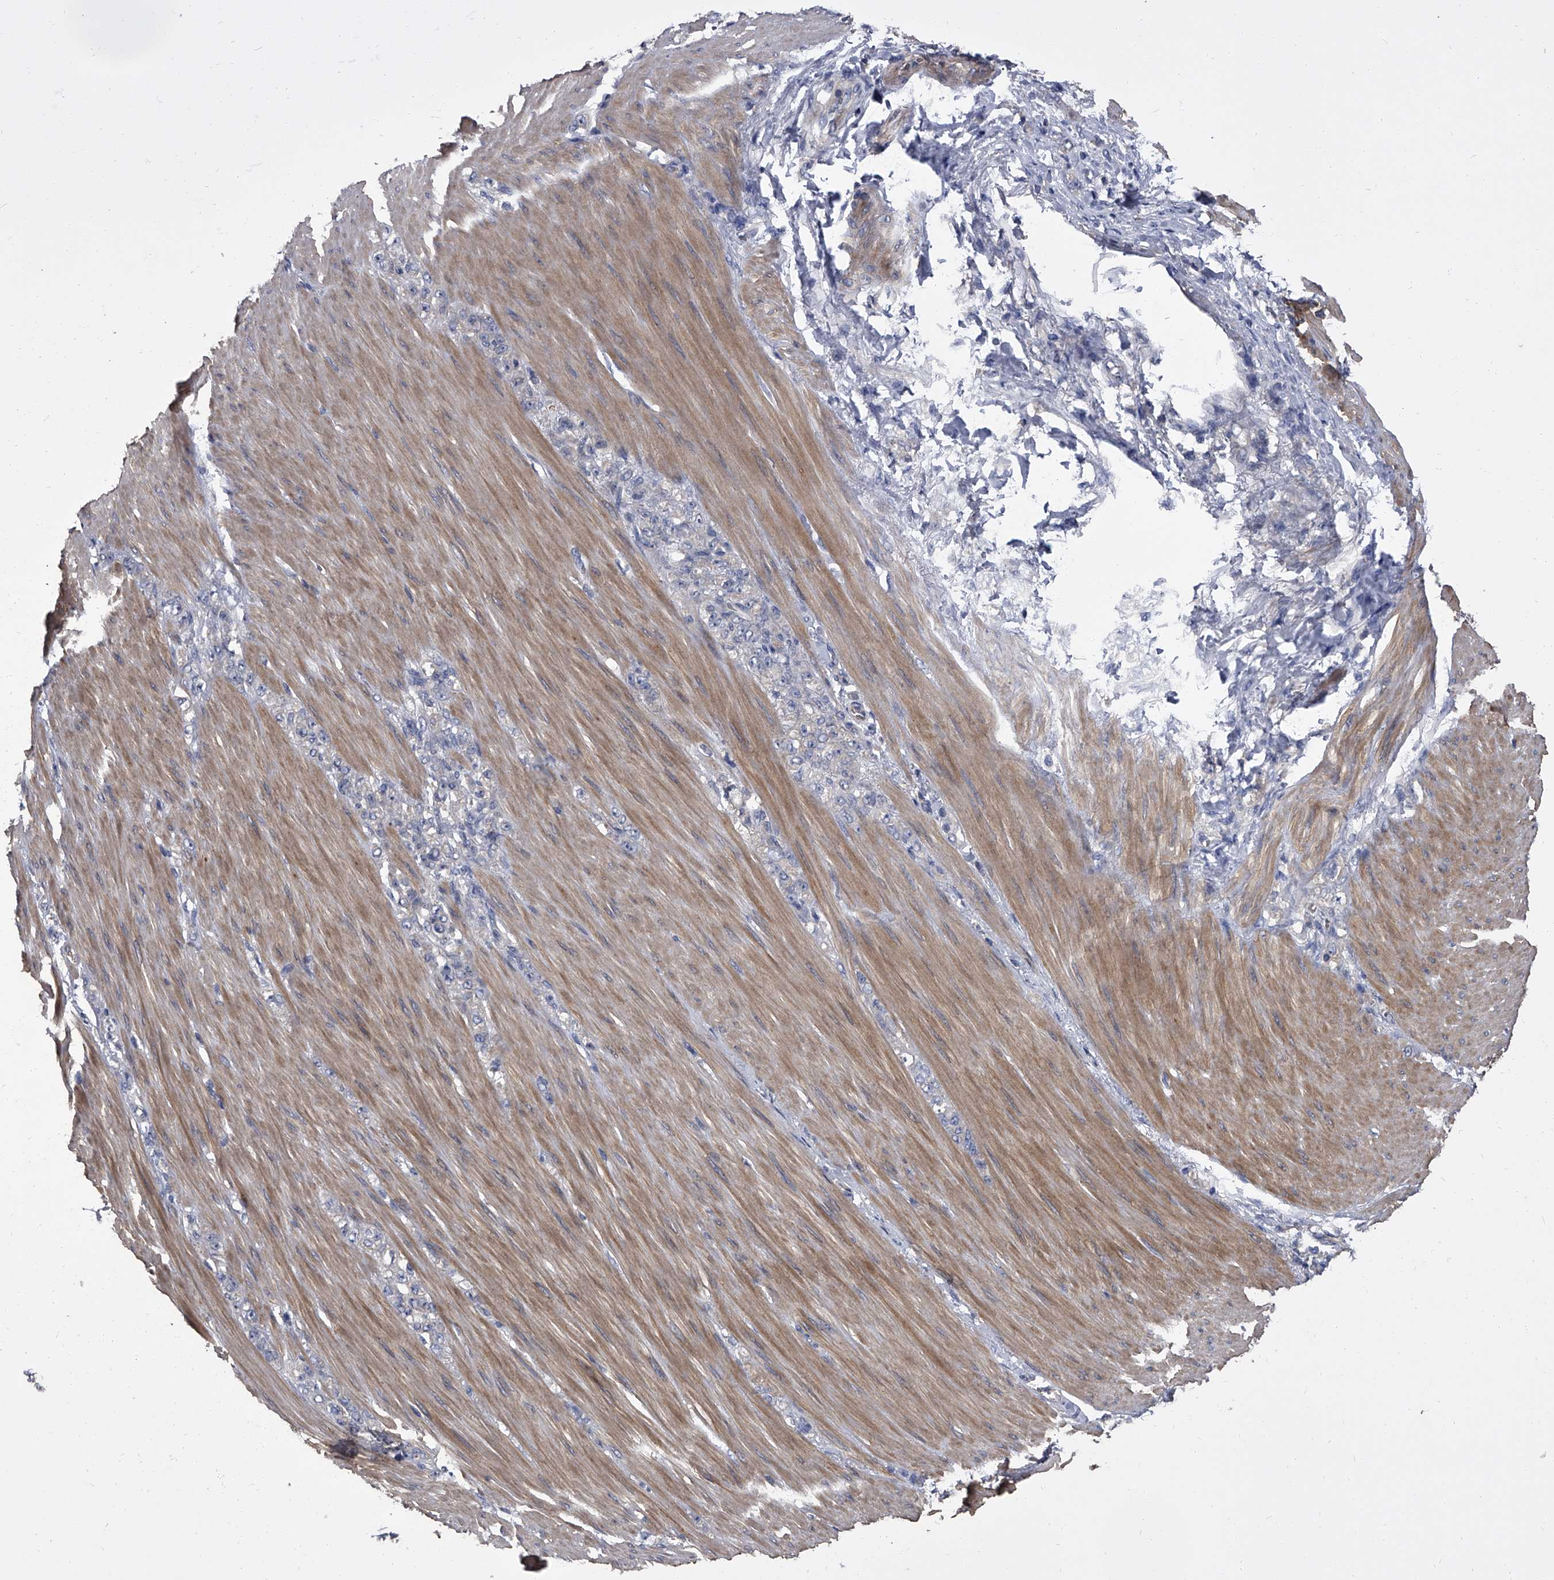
{"staining": {"intensity": "negative", "quantity": "none", "location": "none"}, "tissue": "stomach cancer", "cell_type": "Tumor cells", "image_type": "cancer", "snomed": [{"axis": "morphology", "description": "Normal tissue, NOS"}, {"axis": "morphology", "description": "Adenocarcinoma, NOS"}, {"axis": "topography", "description": "Stomach"}], "caption": "Immunohistochemical staining of human stomach adenocarcinoma displays no significant positivity in tumor cells.", "gene": "STK36", "patient": {"sex": "male", "age": 82}}